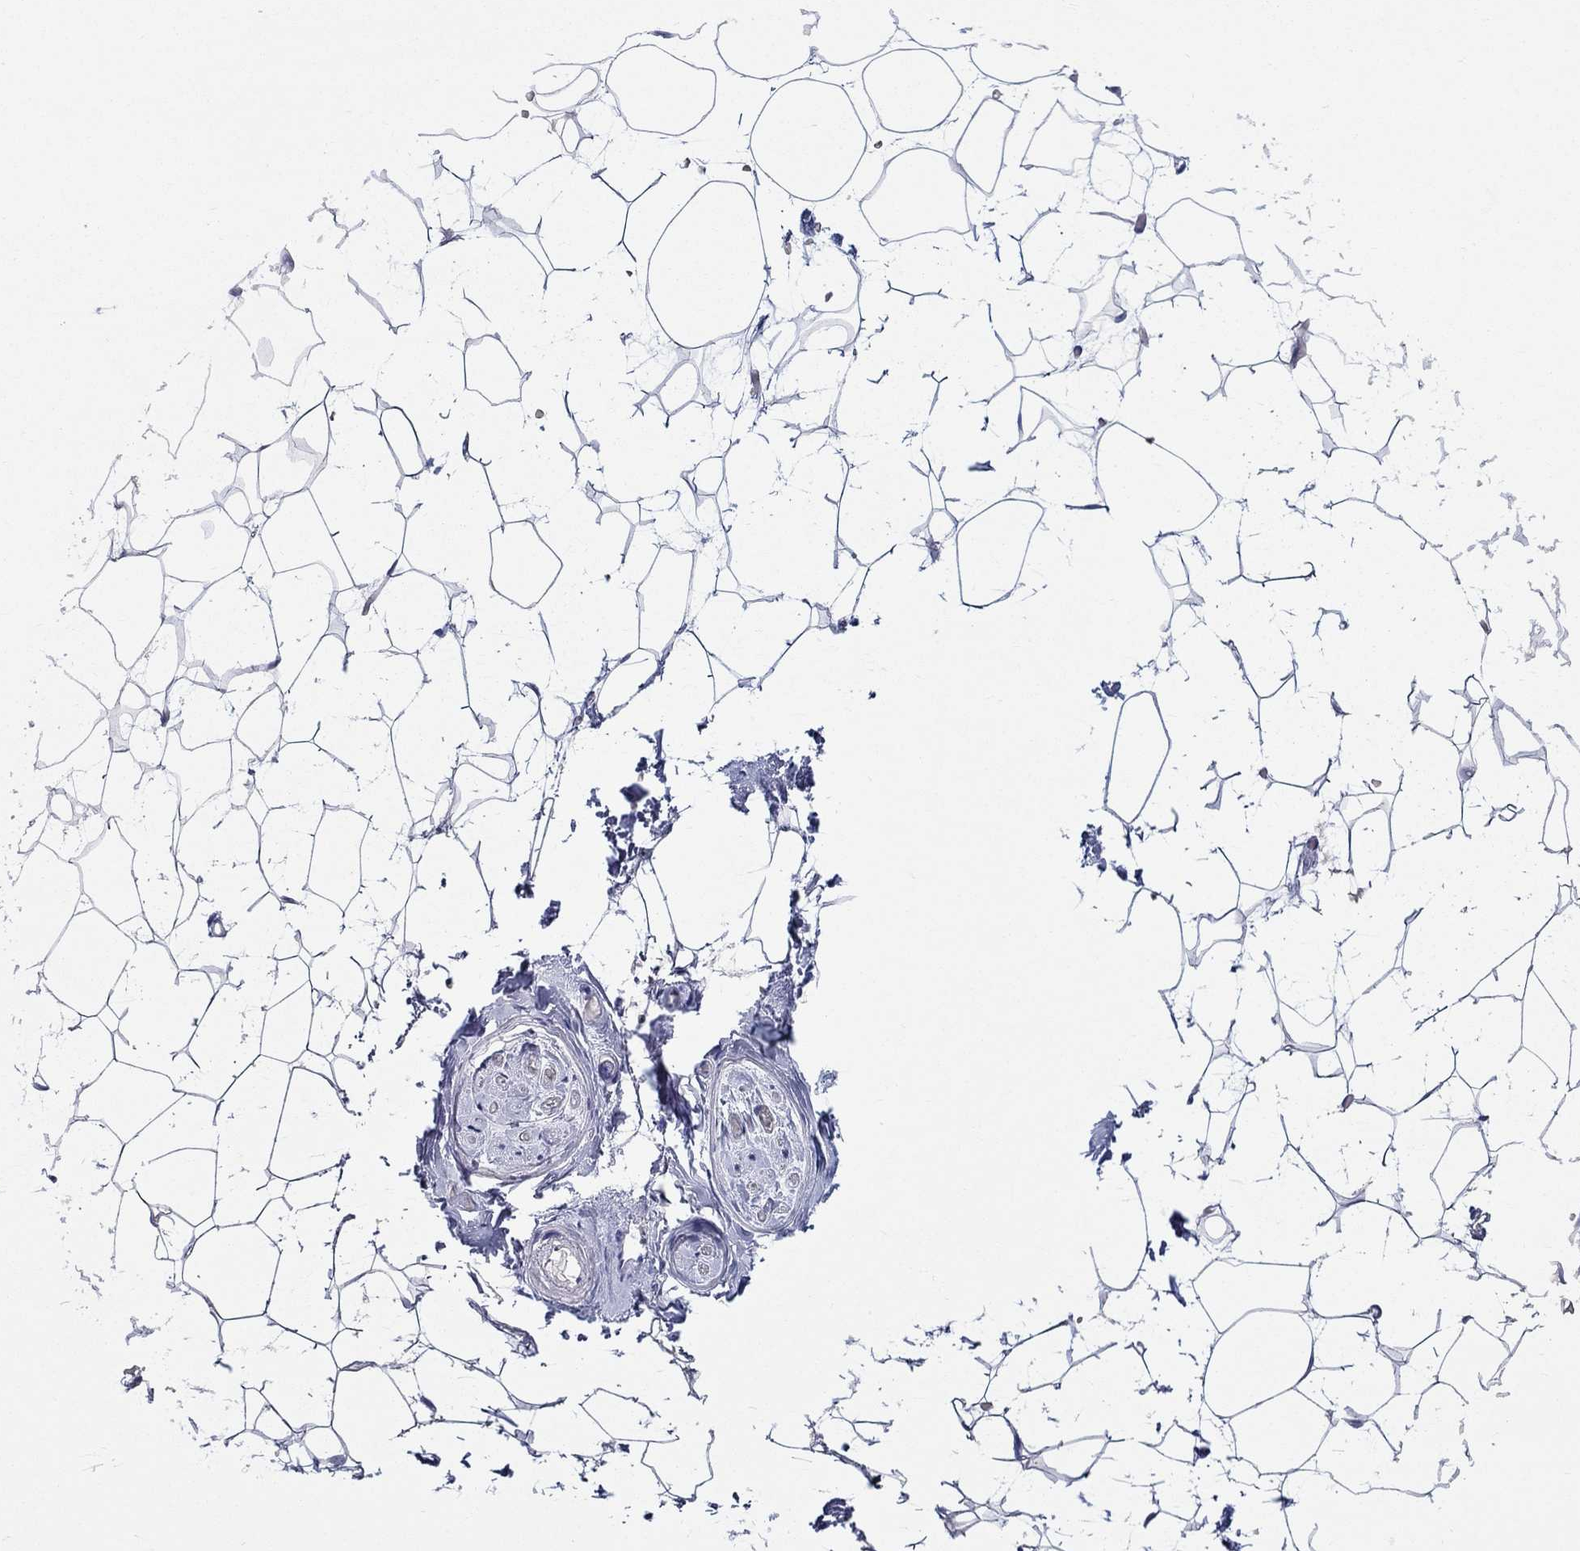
{"staining": {"intensity": "negative", "quantity": "none", "location": "none"}, "tissue": "adipose tissue", "cell_type": "Adipocytes", "image_type": "normal", "snomed": [{"axis": "morphology", "description": "Normal tissue, NOS"}, {"axis": "topography", "description": "Skin"}, {"axis": "topography", "description": "Peripheral nerve tissue"}], "caption": "Human adipose tissue stained for a protein using immunohistochemistry demonstrates no positivity in adipocytes.", "gene": "RAP1GAP", "patient": {"sex": "female", "age": 56}}